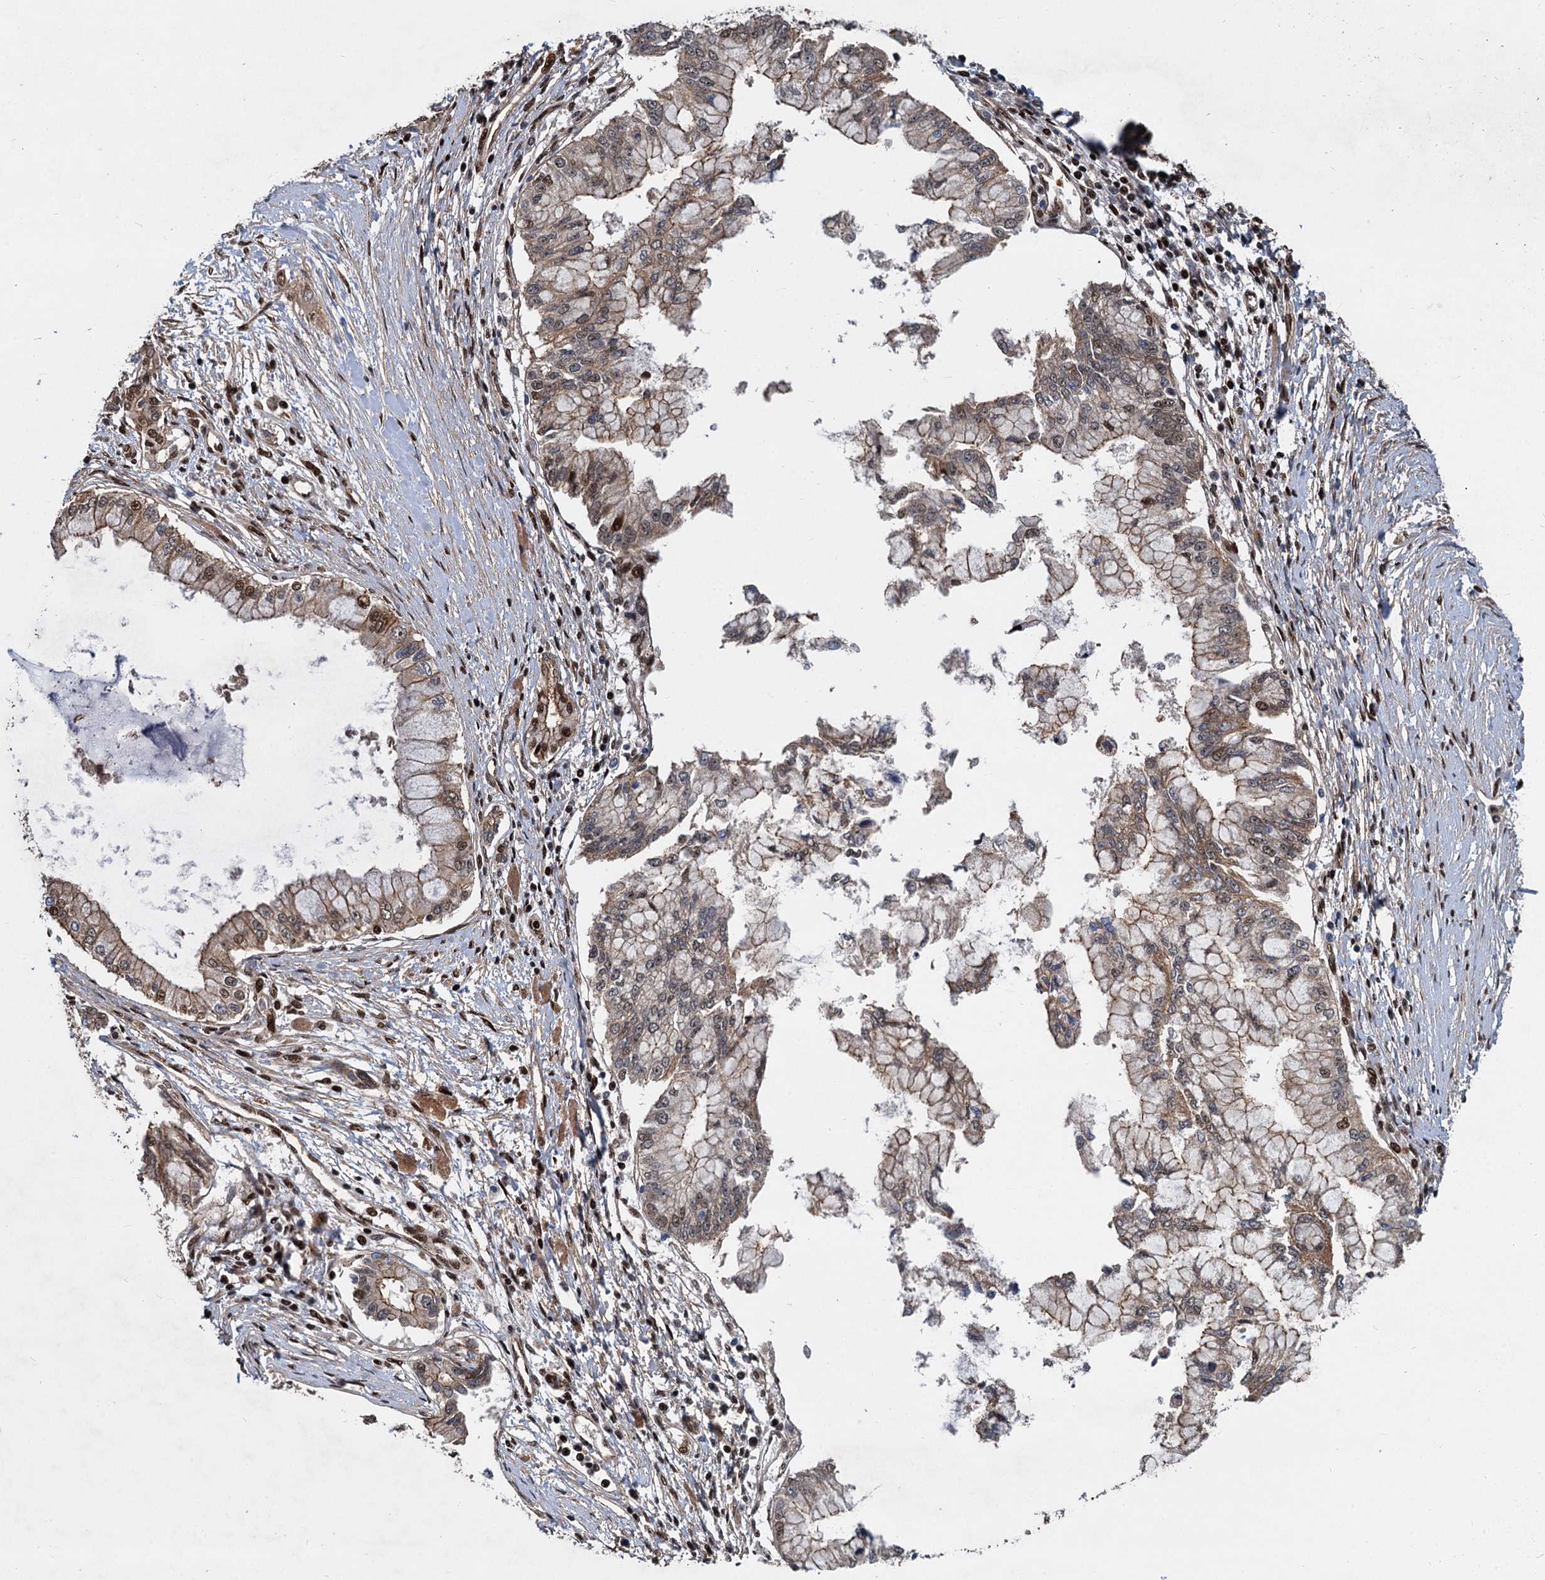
{"staining": {"intensity": "moderate", "quantity": ">75%", "location": "cytoplasmic/membranous,nuclear"}, "tissue": "pancreatic cancer", "cell_type": "Tumor cells", "image_type": "cancer", "snomed": [{"axis": "morphology", "description": "Adenocarcinoma, NOS"}, {"axis": "topography", "description": "Pancreas"}], "caption": "Tumor cells demonstrate medium levels of moderate cytoplasmic/membranous and nuclear staining in about >75% of cells in human pancreatic adenocarcinoma.", "gene": "ANKRD49", "patient": {"sex": "male", "age": 46}}